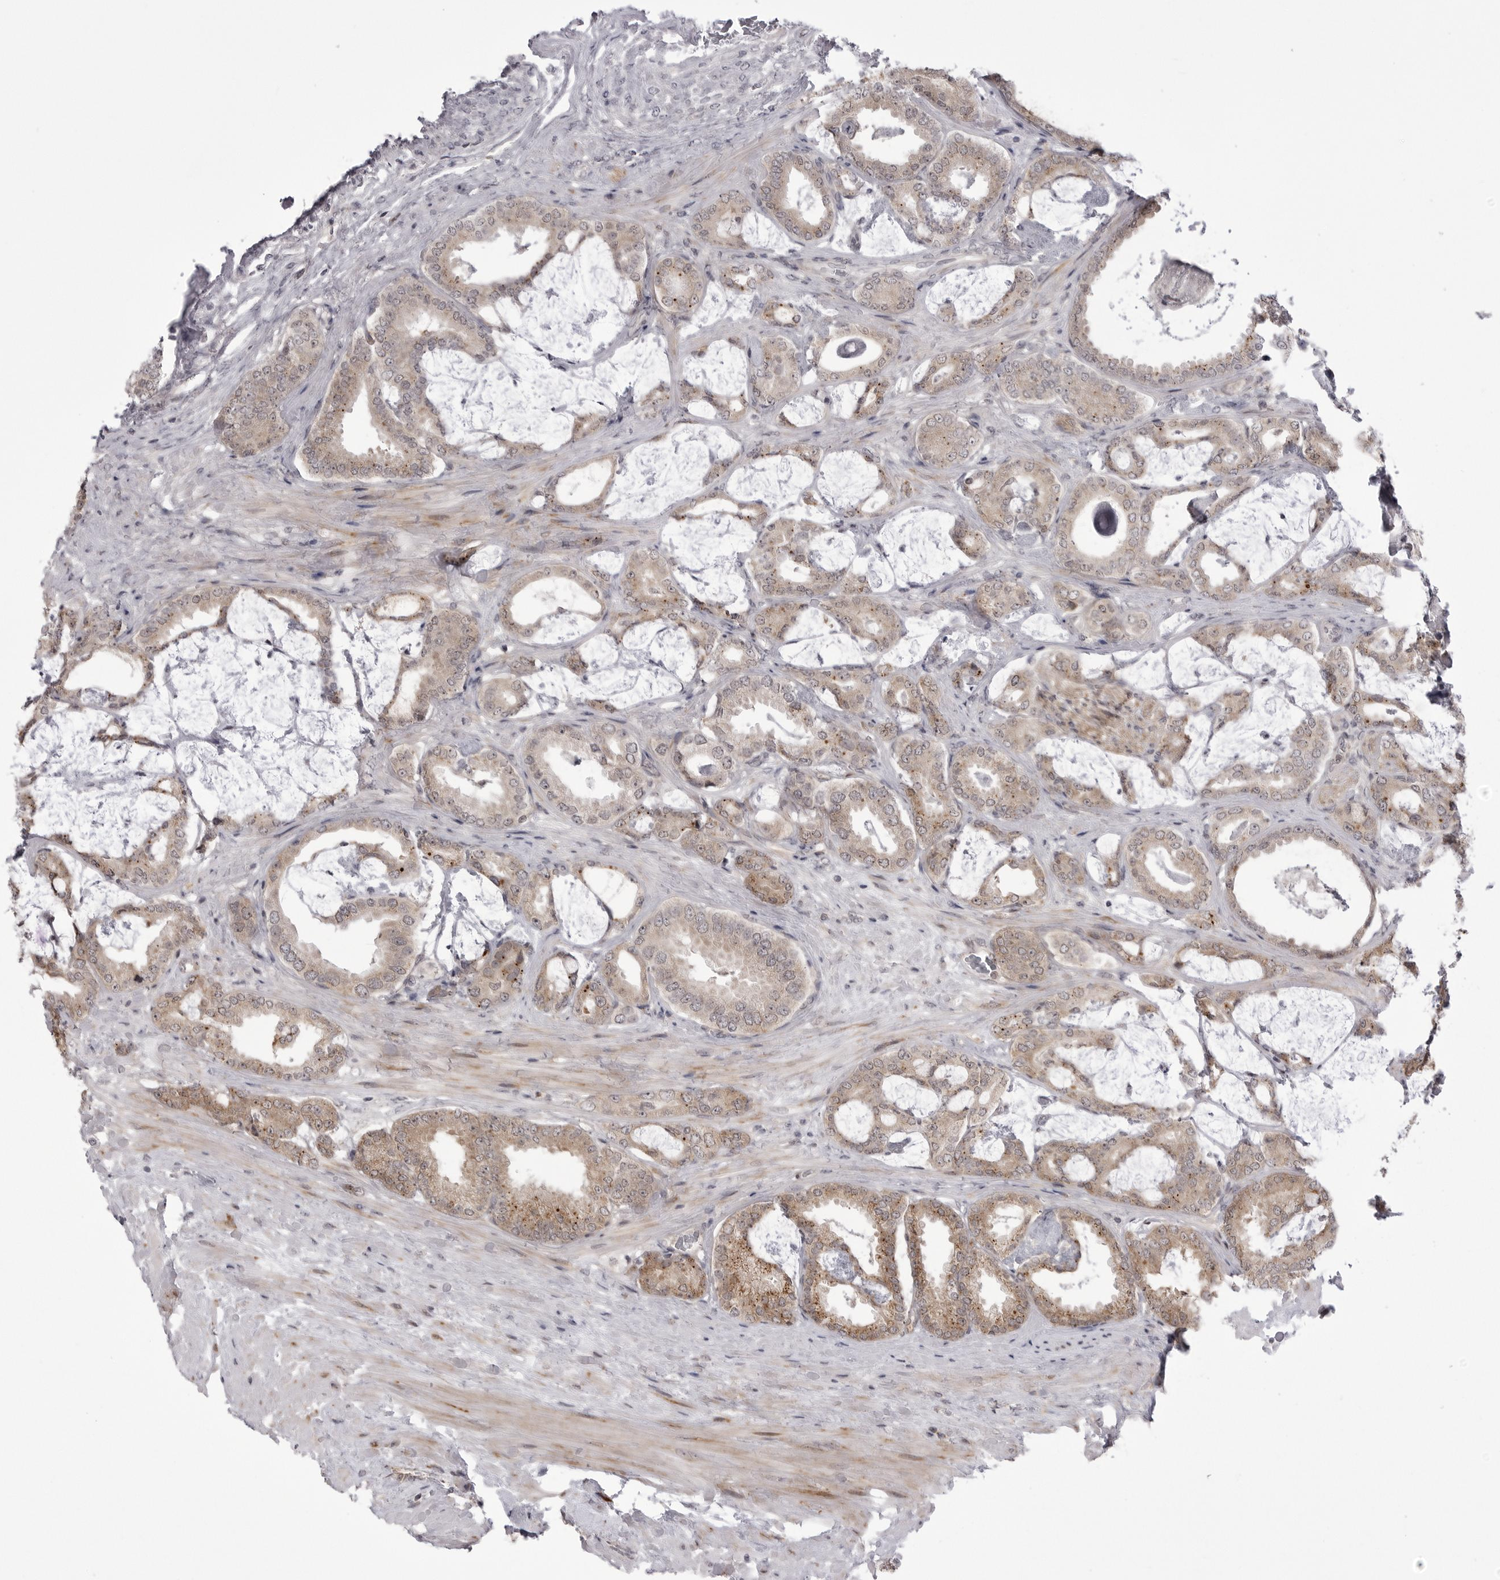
{"staining": {"intensity": "weak", "quantity": ">75%", "location": "cytoplasmic/membranous"}, "tissue": "prostate cancer", "cell_type": "Tumor cells", "image_type": "cancer", "snomed": [{"axis": "morphology", "description": "Adenocarcinoma, Low grade"}, {"axis": "topography", "description": "Prostate"}], "caption": "Immunohistochemistry of human prostate cancer (low-grade adenocarcinoma) displays low levels of weak cytoplasmic/membranous staining in about >75% of tumor cells.", "gene": "PTK2B", "patient": {"sex": "male", "age": 71}}